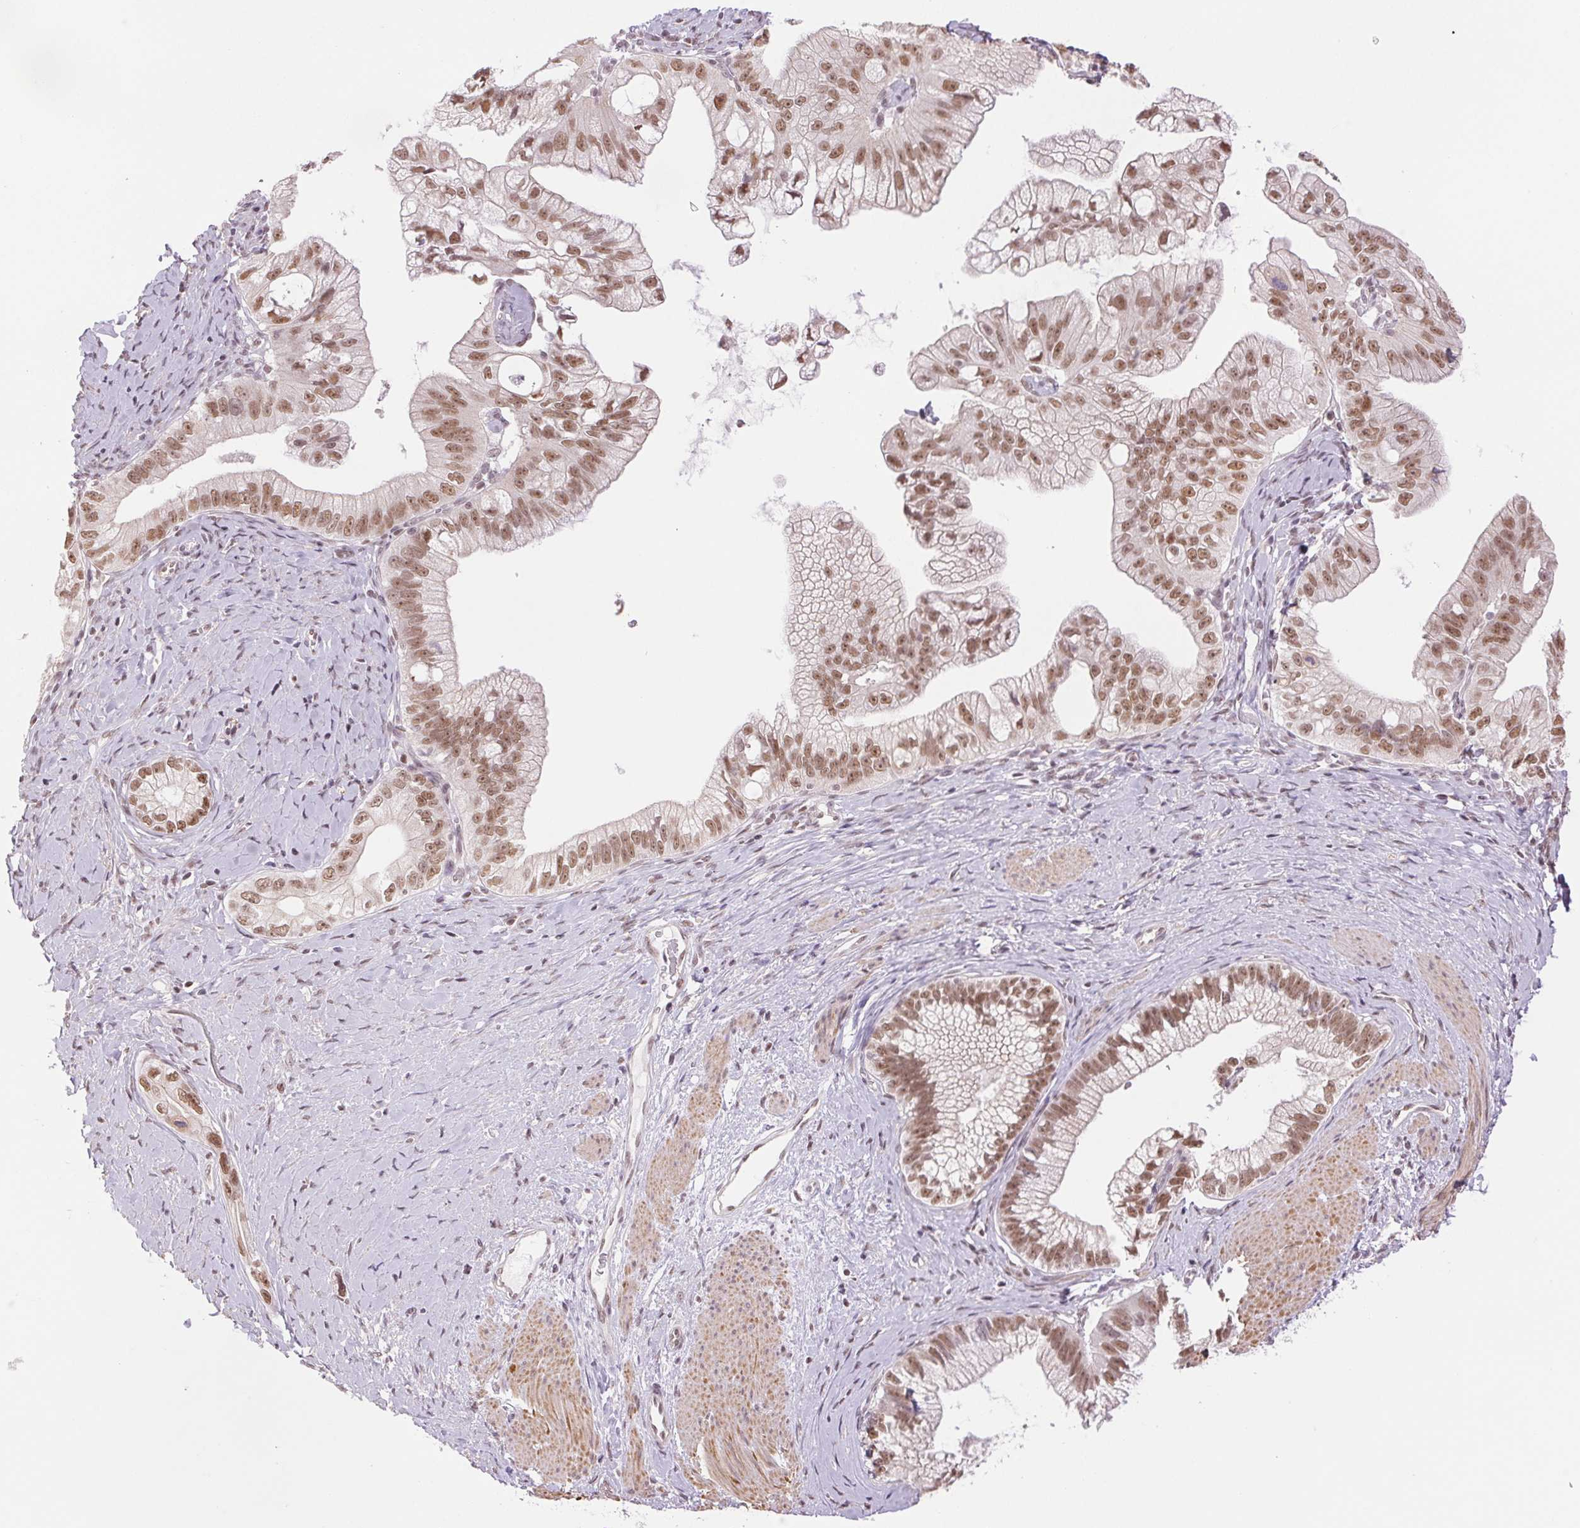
{"staining": {"intensity": "moderate", "quantity": ">75%", "location": "nuclear"}, "tissue": "pancreatic cancer", "cell_type": "Tumor cells", "image_type": "cancer", "snomed": [{"axis": "morphology", "description": "Adenocarcinoma, NOS"}, {"axis": "topography", "description": "Pancreas"}], "caption": "DAB (3,3'-diaminobenzidine) immunohistochemical staining of human pancreatic cancer displays moderate nuclear protein staining in about >75% of tumor cells.", "gene": "RPRD1B", "patient": {"sex": "male", "age": 70}}